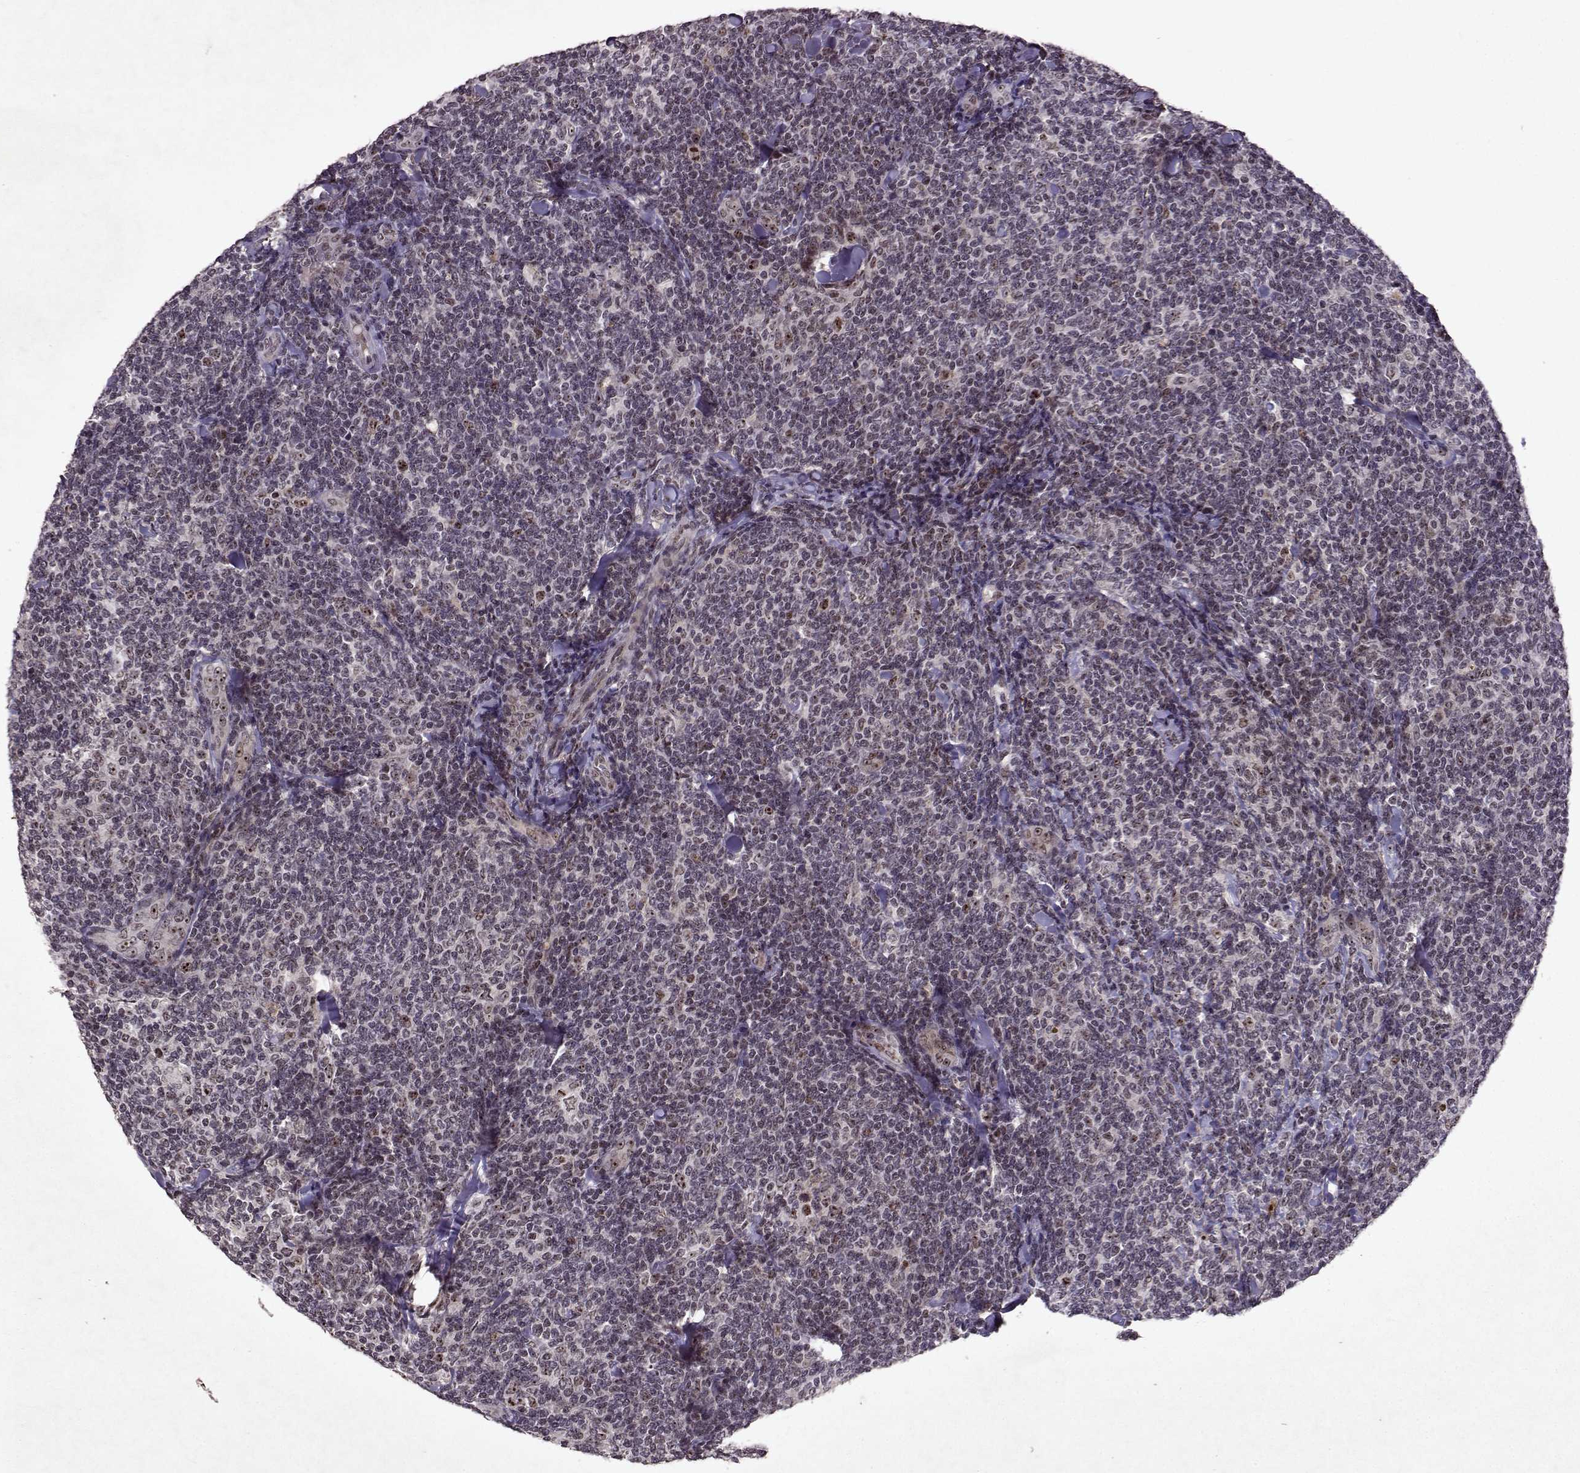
{"staining": {"intensity": "negative", "quantity": "none", "location": "none"}, "tissue": "lymphoma", "cell_type": "Tumor cells", "image_type": "cancer", "snomed": [{"axis": "morphology", "description": "Malignant lymphoma, non-Hodgkin's type, Low grade"}, {"axis": "topography", "description": "Lymph node"}], "caption": "Immunohistochemistry (IHC) photomicrograph of neoplastic tissue: human lymphoma stained with DAB demonstrates no significant protein staining in tumor cells.", "gene": "DDX56", "patient": {"sex": "female", "age": 56}}